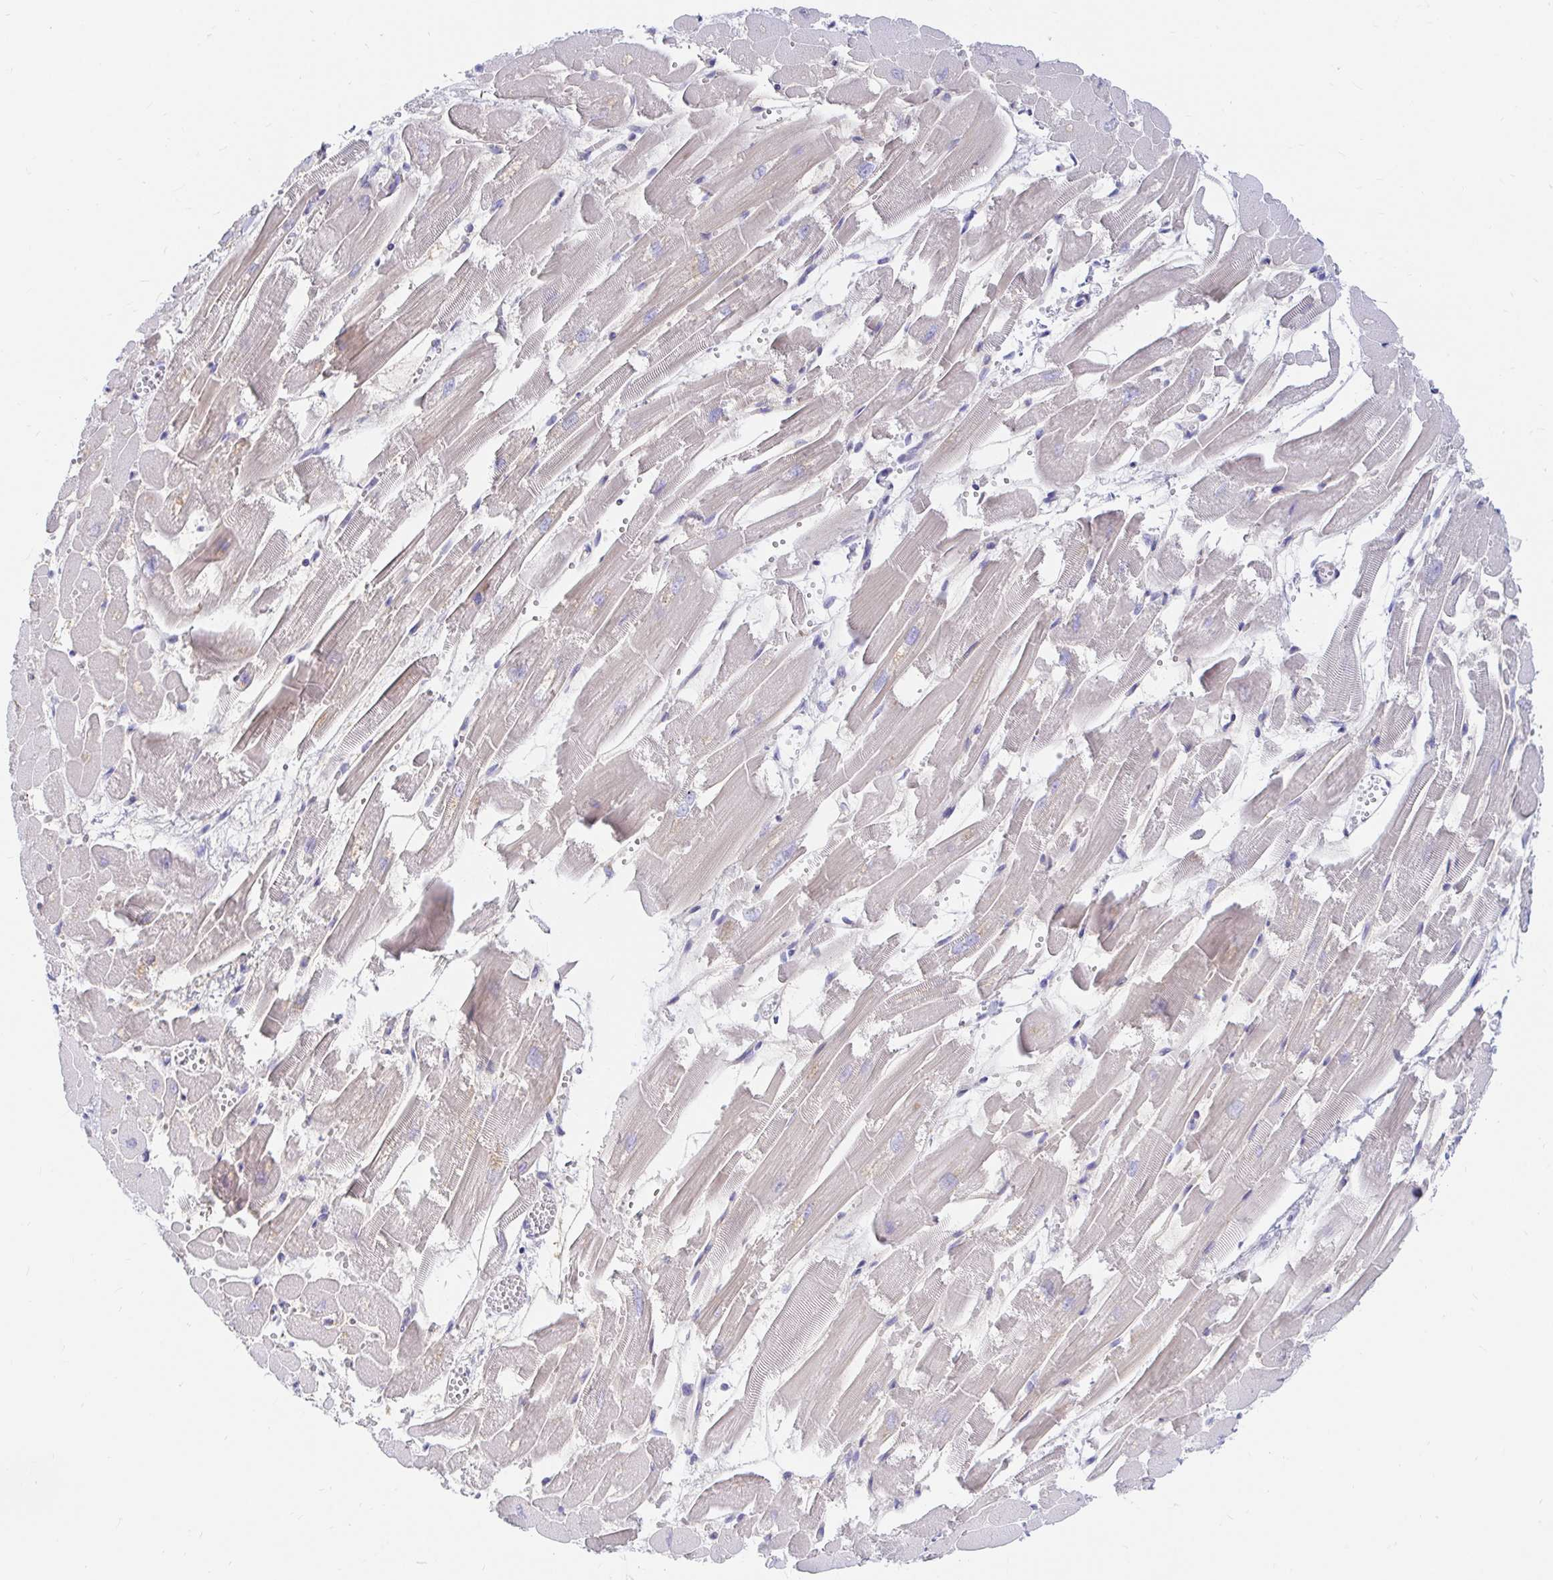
{"staining": {"intensity": "weak", "quantity": "25%-75%", "location": "cytoplasmic/membranous"}, "tissue": "heart muscle", "cell_type": "Cardiomyocytes", "image_type": "normal", "snomed": [{"axis": "morphology", "description": "Normal tissue, NOS"}, {"axis": "topography", "description": "Heart"}], "caption": "Cardiomyocytes show low levels of weak cytoplasmic/membranous positivity in approximately 25%-75% of cells in normal human heart muscle. The protein is shown in brown color, while the nuclei are stained blue.", "gene": "HINFP", "patient": {"sex": "female", "age": 52}}